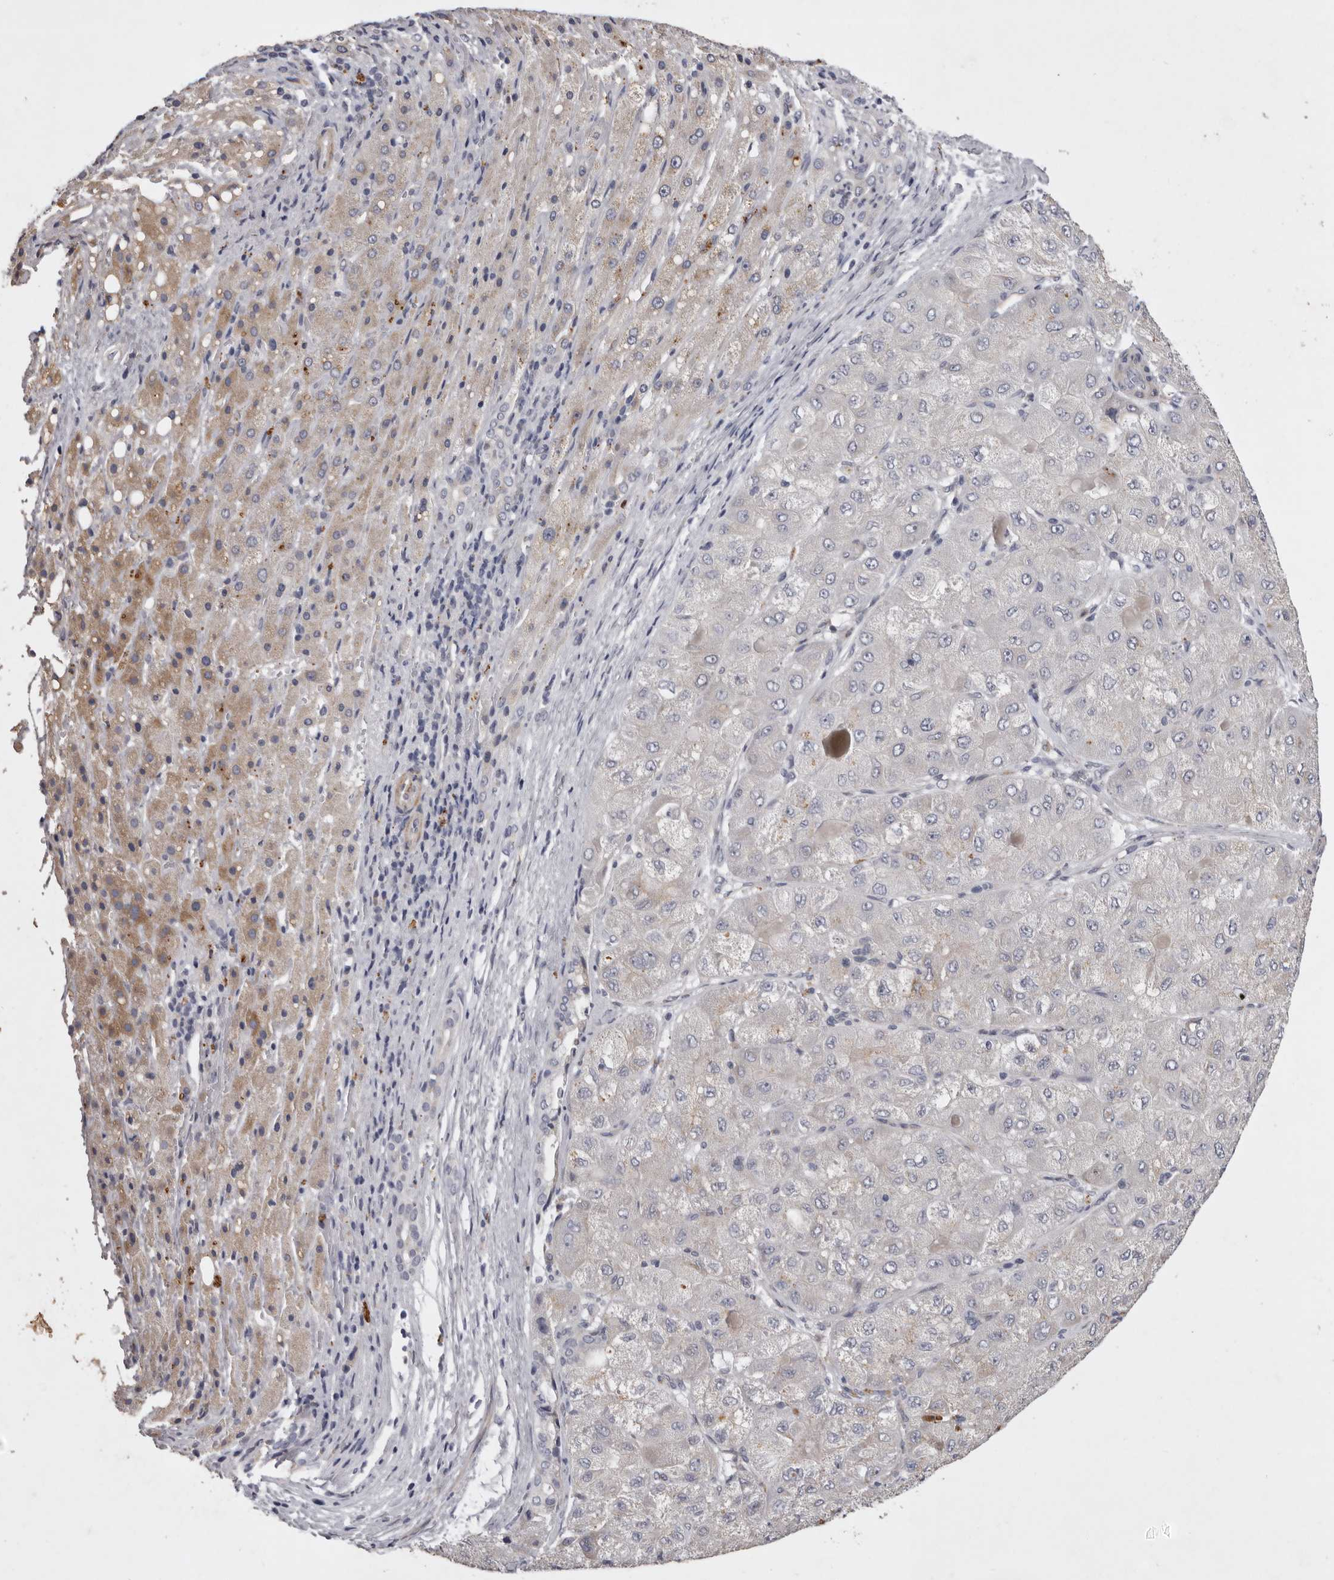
{"staining": {"intensity": "negative", "quantity": "none", "location": "none"}, "tissue": "liver cancer", "cell_type": "Tumor cells", "image_type": "cancer", "snomed": [{"axis": "morphology", "description": "Carcinoma, Hepatocellular, NOS"}, {"axis": "topography", "description": "Liver"}], "caption": "Immunohistochemical staining of hepatocellular carcinoma (liver) demonstrates no significant positivity in tumor cells. (DAB IHC with hematoxylin counter stain).", "gene": "NKAIN4", "patient": {"sex": "male", "age": 80}}